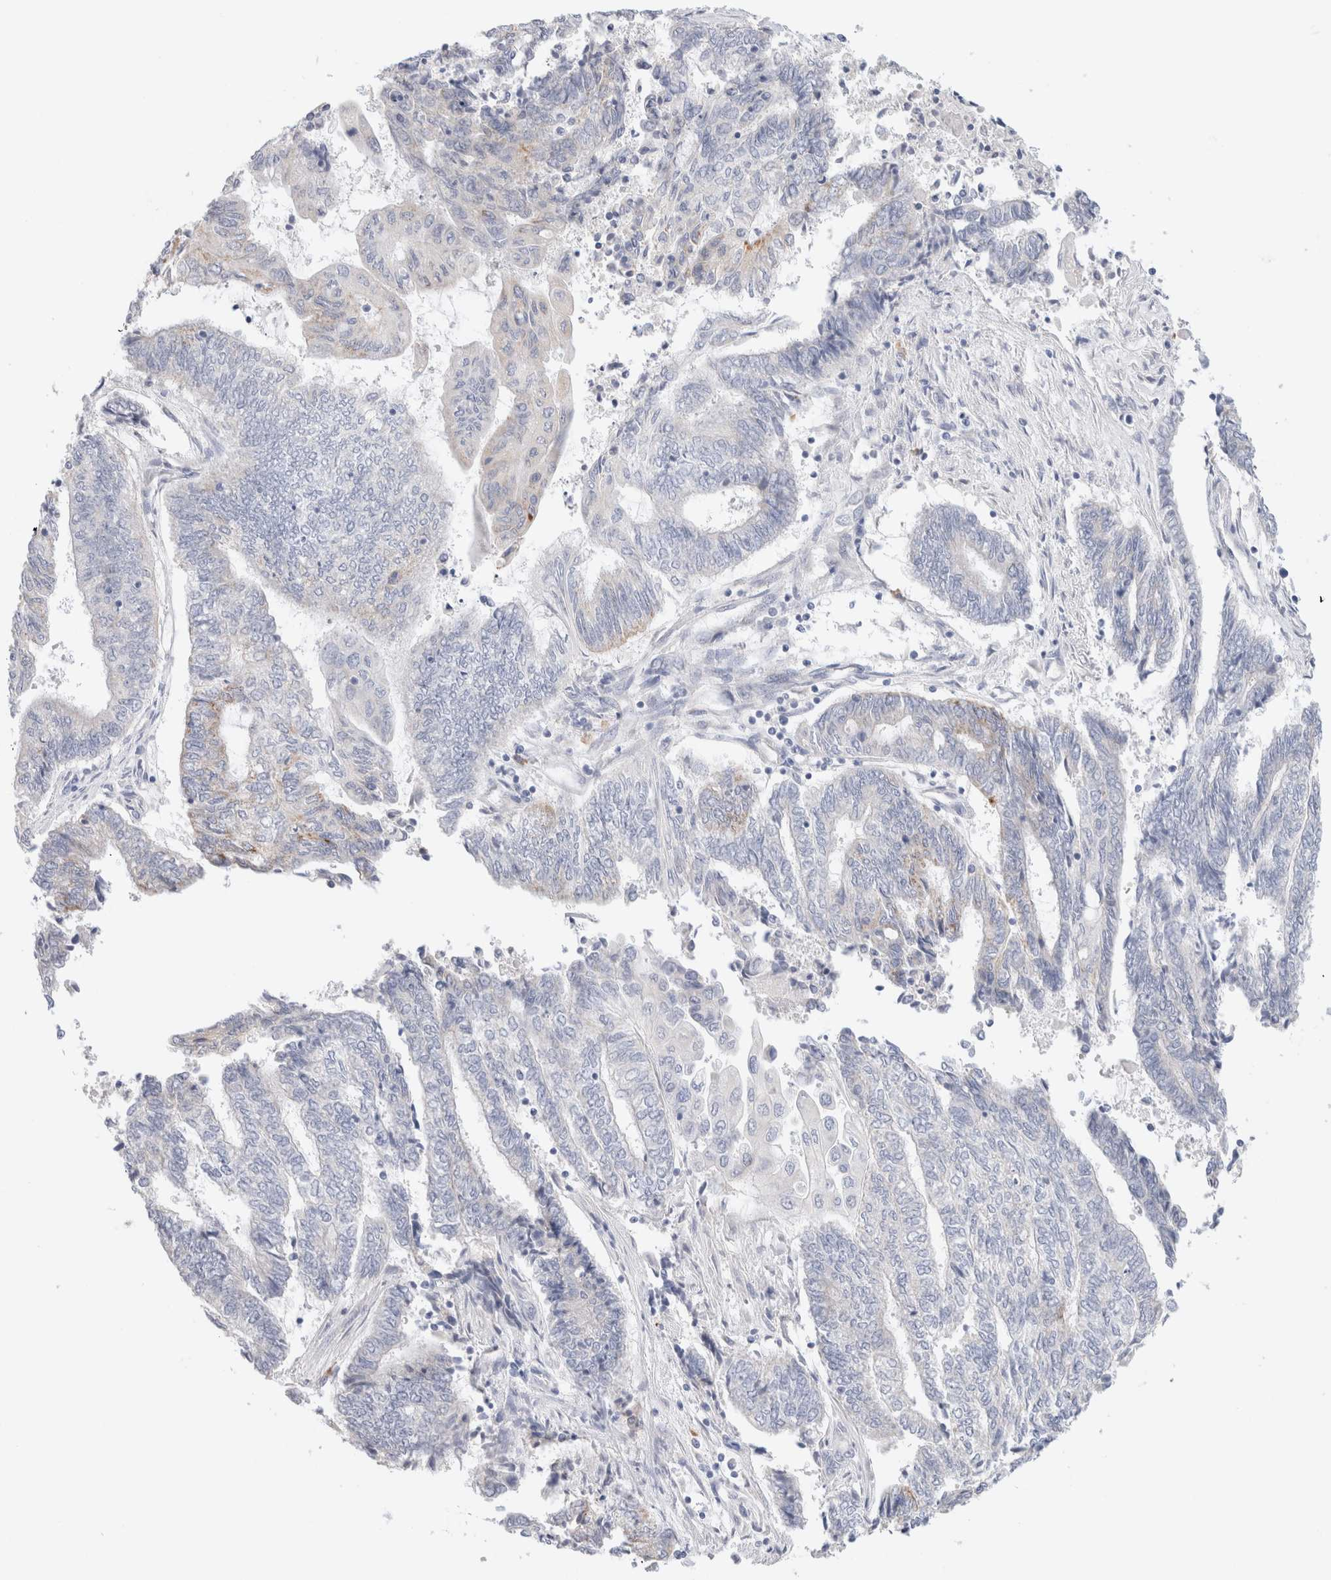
{"staining": {"intensity": "negative", "quantity": "none", "location": "none"}, "tissue": "endometrial cancer", "cell_type": "Tumor cells", "image_type": "cancer", "snomed": [{"axis": "morphology", "description": "Adenocarcinoma, NOS"}, {"axis": "topography", "description": "Uterus"}, {"axis": "topography", "description": "Endometrium"}], "caption": "DAB (3,3'-diaminobenzidine) immunohistochemical staining of human endometrial adenocarcinoma demonstrates no significant staining in tumor cells.", "gene": "GADD45G", "patient": {"sex": "female", "age": 70}}